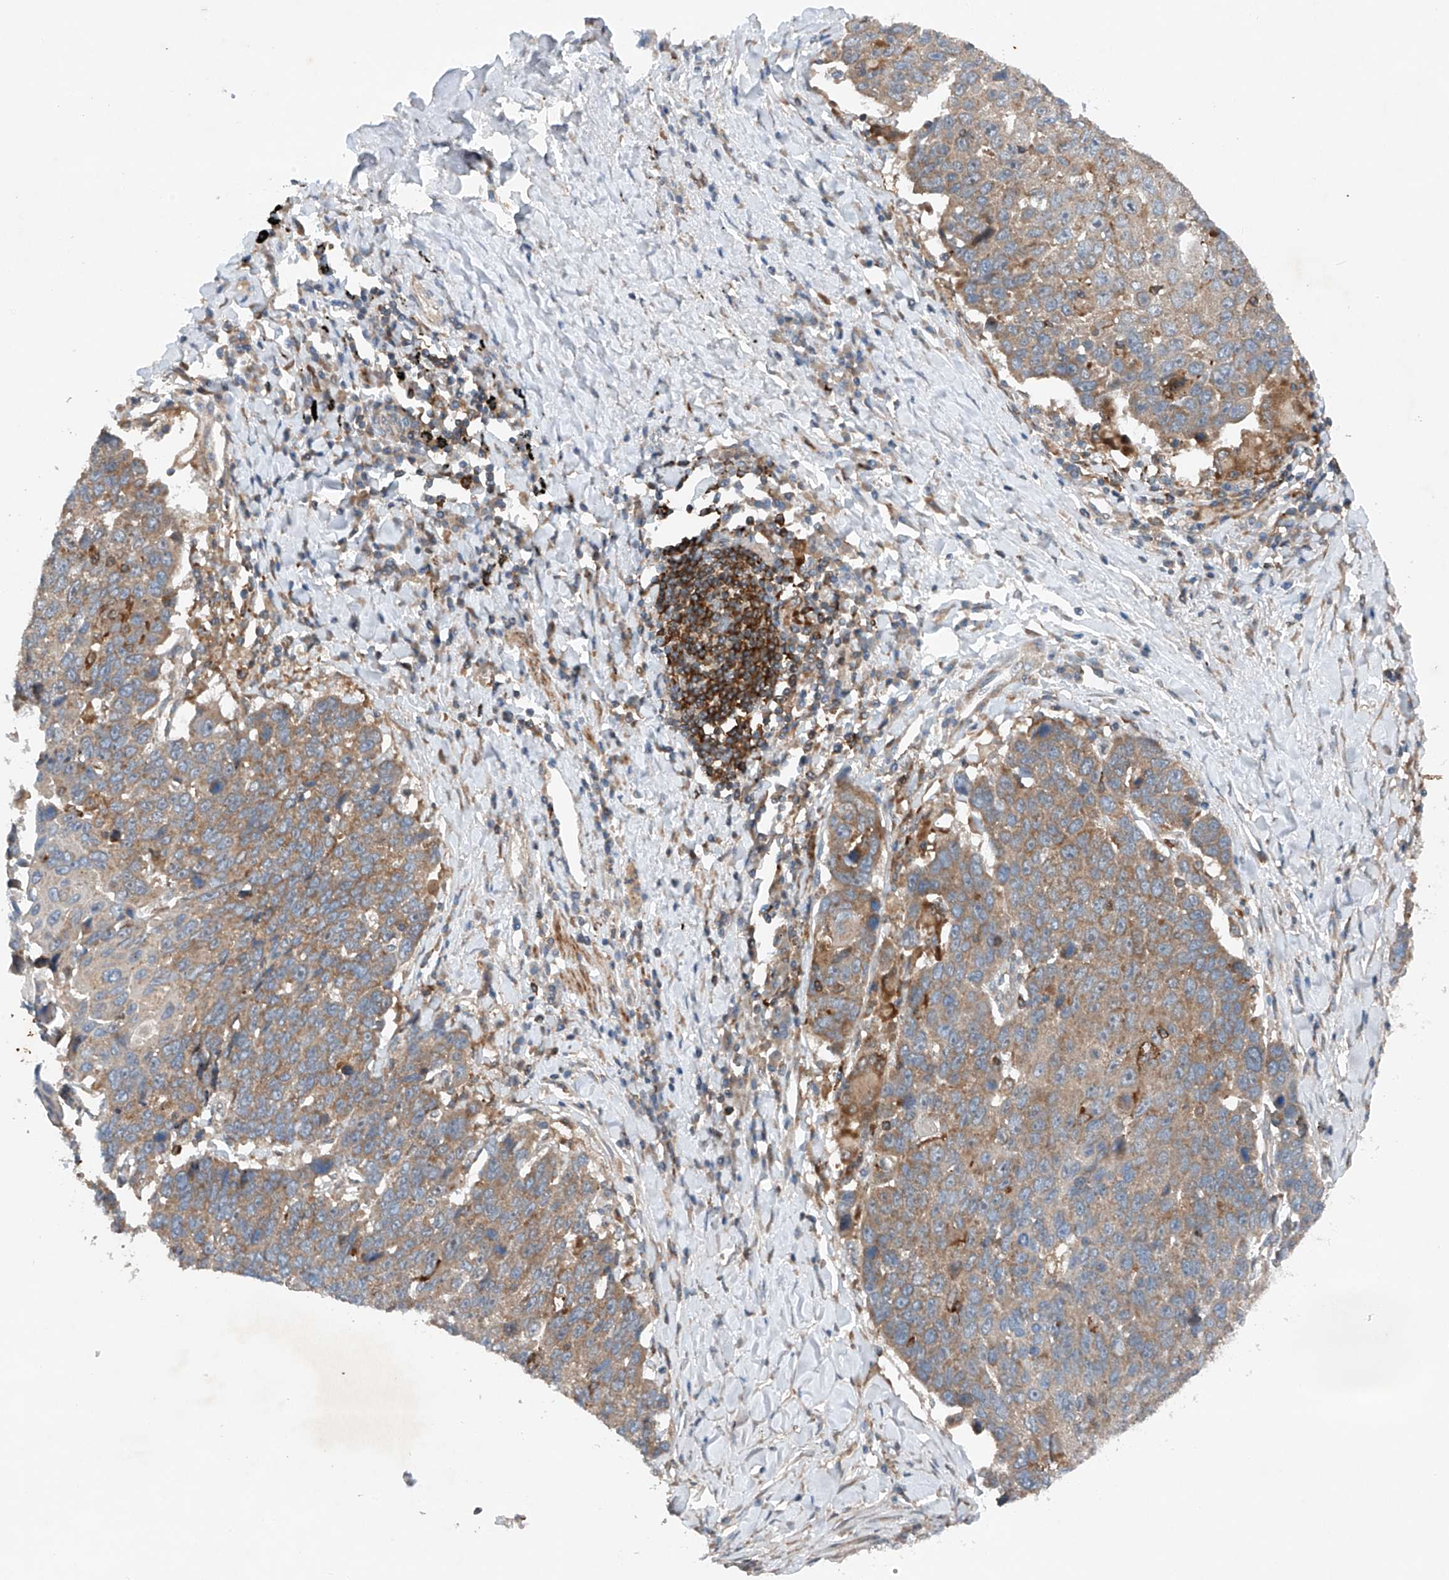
{"staining": {"intensity": "moderate", "quantity": ">75%", "location": "cytoplasmic/membranous"}, "tissue": "lung cancer", "cell_type": "Tumor cells", "image_type": "cancer", "snomed": [{"axis": "morphology", "description": "Squamous cell carcinoma, NOS"}, {"axis": "topography", "description": "Lung"}], "caption": "Immunohistochemistry photomicrograph of neoplastic tissue: squamous cell carcinoma (lung) stained using IHC shows medium levels of moderate protein expression localized specifically in the cytoplasmic/membranous of tumor cells, appearing as a cytoplasmic/membranous brown color.", "gene": "CEP85L", "patient": {"sex": "male", "age": 66}}